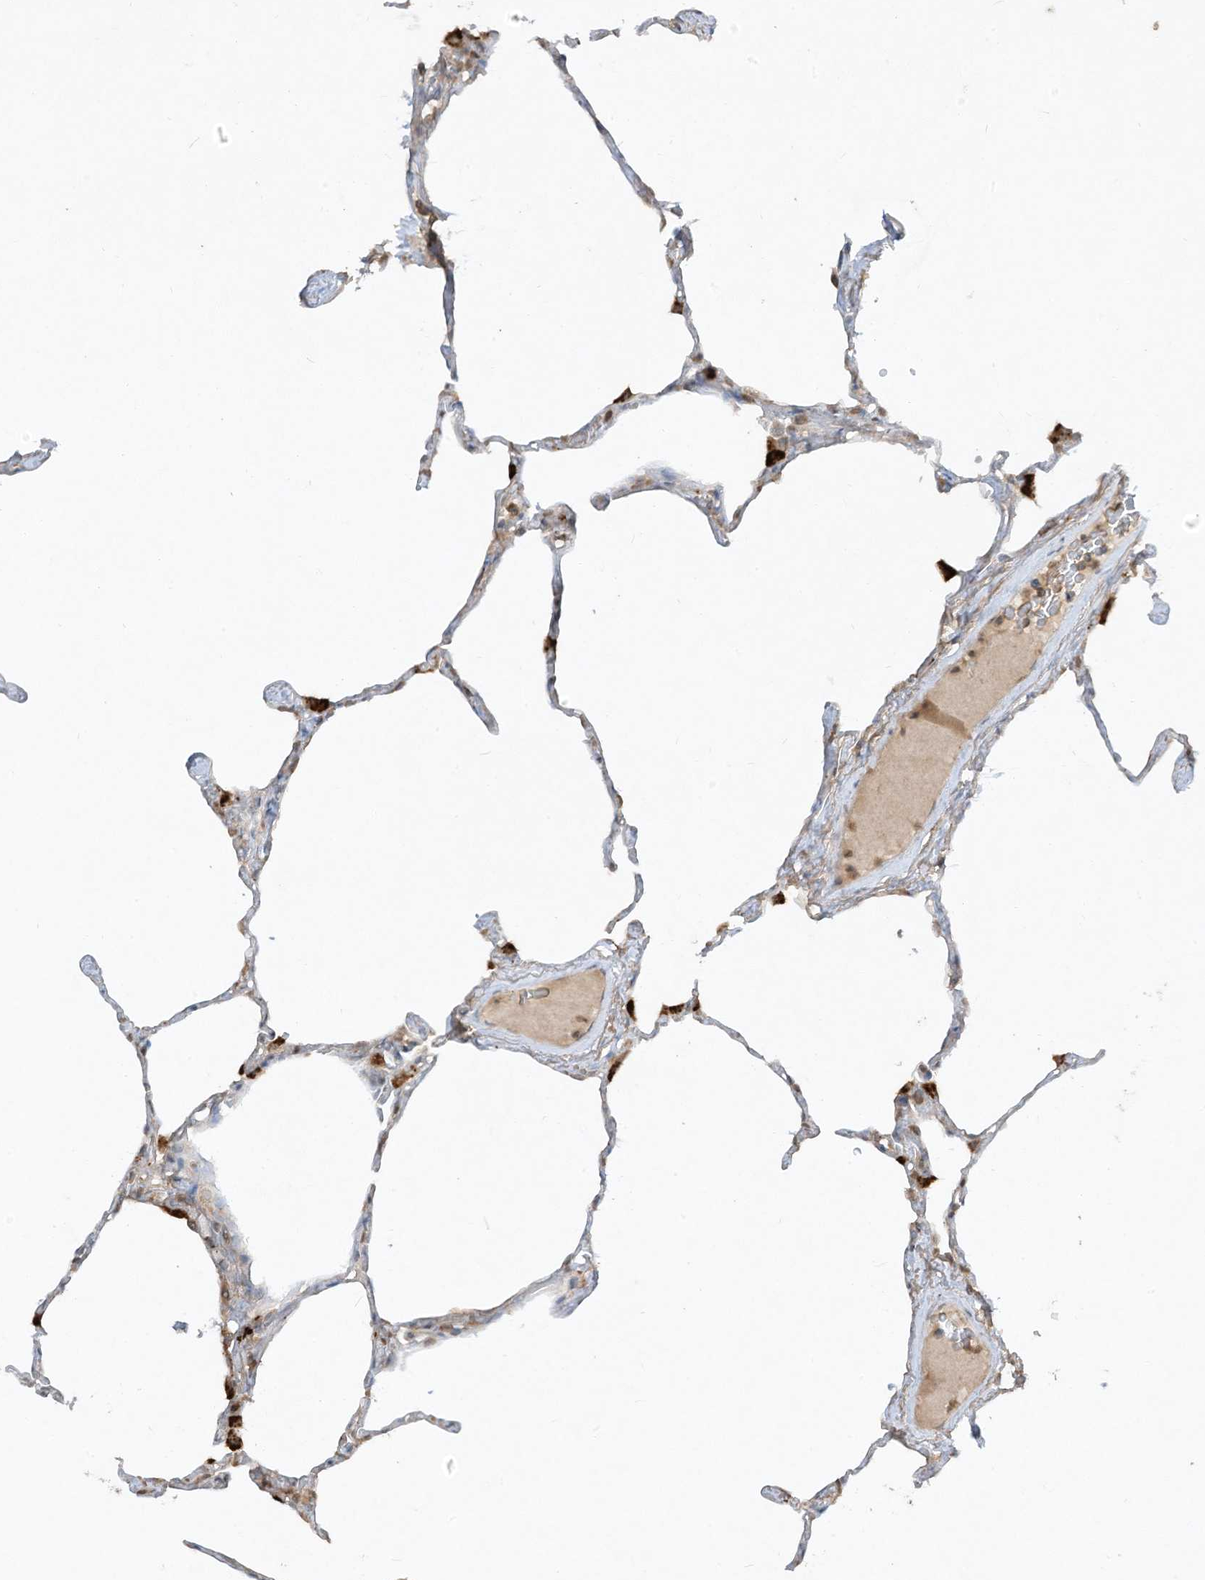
{"staining": {"intensity": "moderate", "quantity": "<25%", "location": "cytoplasmic/membranous"}, "tissue": "lung", "cell_type": "Alveolar cells", "image_type": "normal", "snomed": [{"axis": "morphology", "description": "Normal tissue, NOS"}, {"axis": "topography", "description": "Lung"}], "caption": "Moderate cytoplasmic/membranous protein positivity is seen in about <25% of alveolar cells in lung. (brown staining indicates protein expression, while blue staining denotes nuclei).", "gene": "LDAH", "patient": {"sex": "male", "age": 65}}